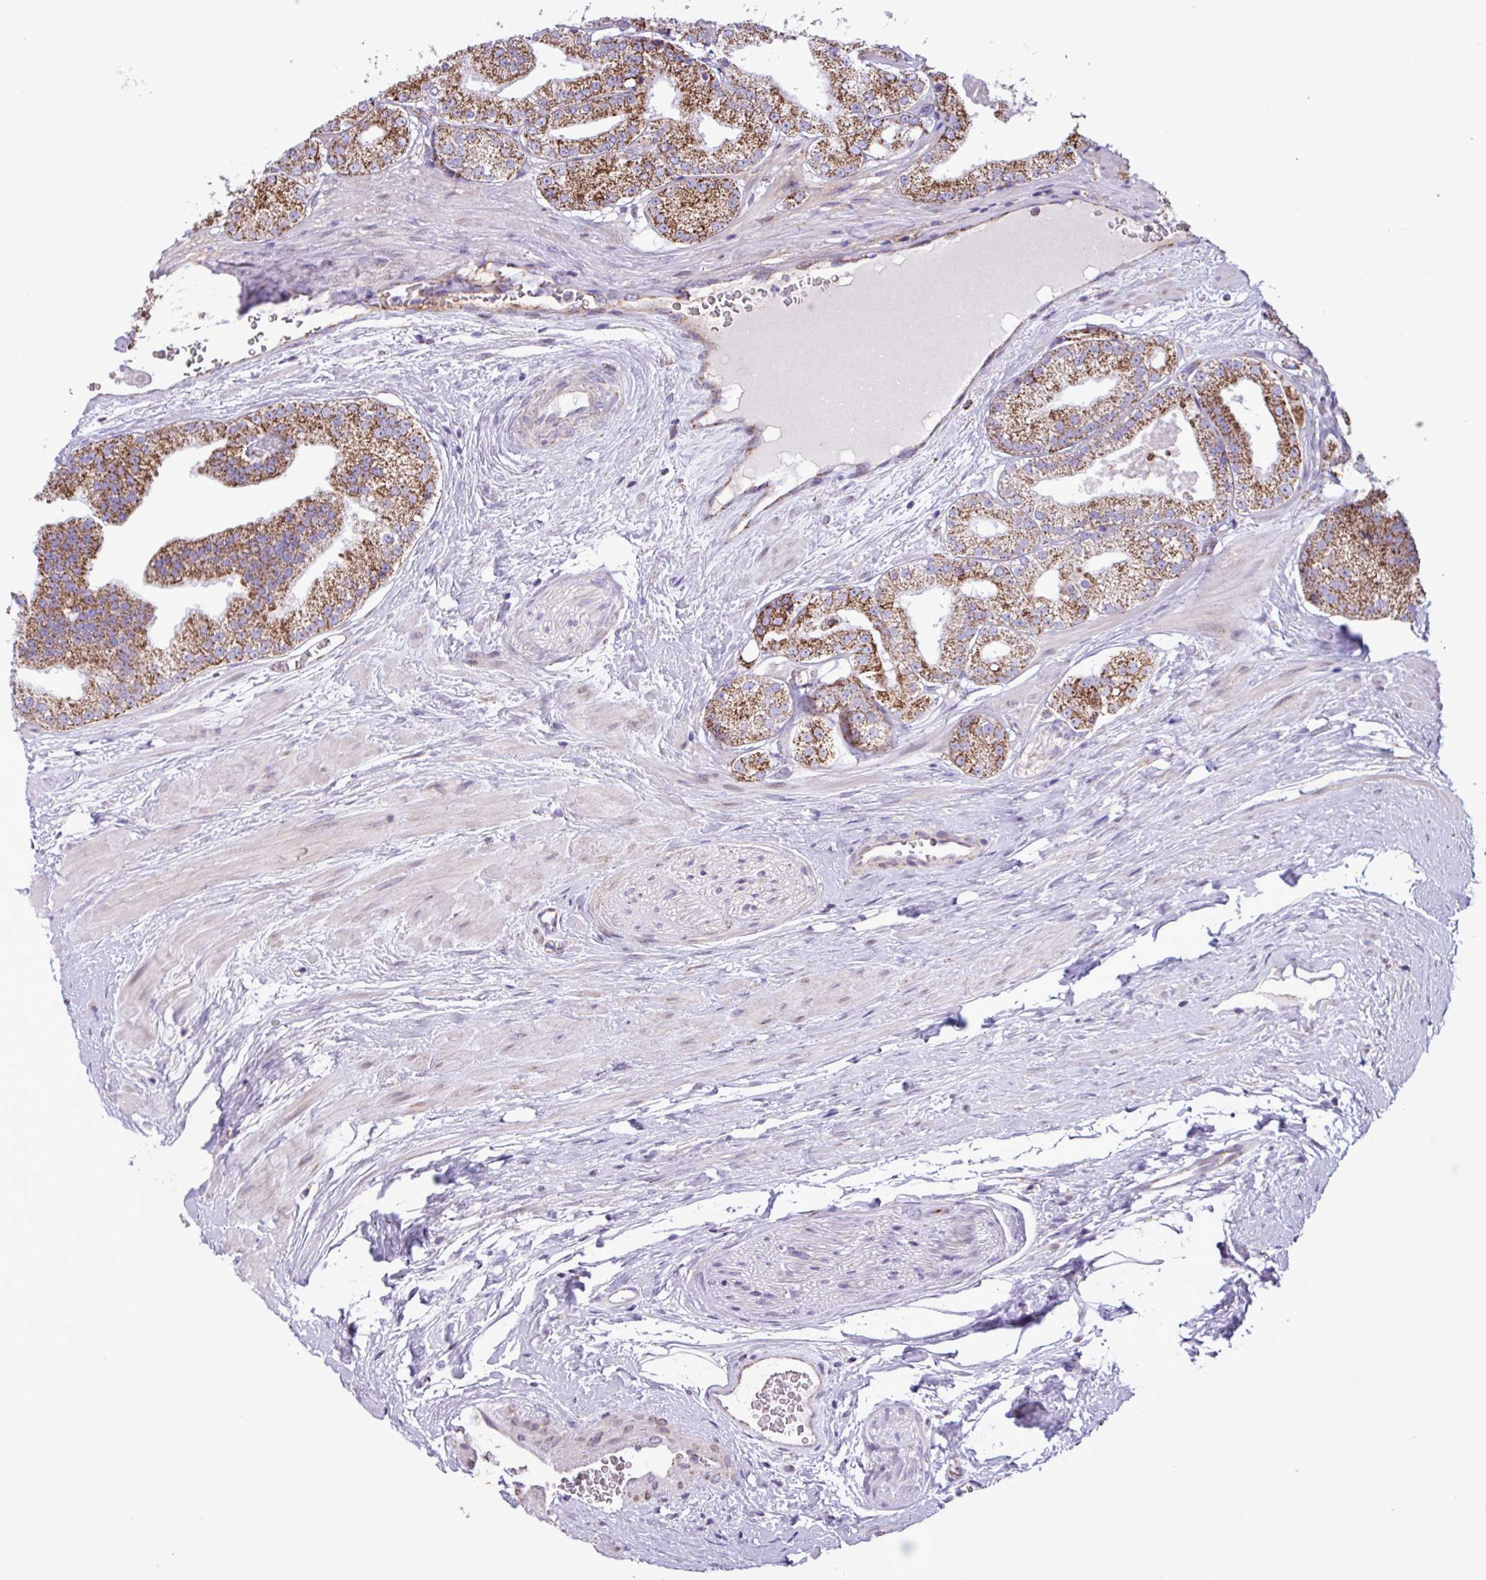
{"staining": {"intensity": "strong", "quantity": ">75%", "location": "cytoplasmic/membranous"}, "tissue": "prostate cancer", "cell_type": "Tumor cells", "image_type": "cancer", "snomed": [{"axis": "morphology", "description": "Adenocarcinoma, High grade"}, {"axis": "topography", "description": "Prostate"}], "caption": "Prostate cancer stained with IHC reveals strong cytoplasmic/membranous expression in approximately >75% of tumor cells.", "gene": "RTL3", "patient": {"sex": "male", "age": 68}}